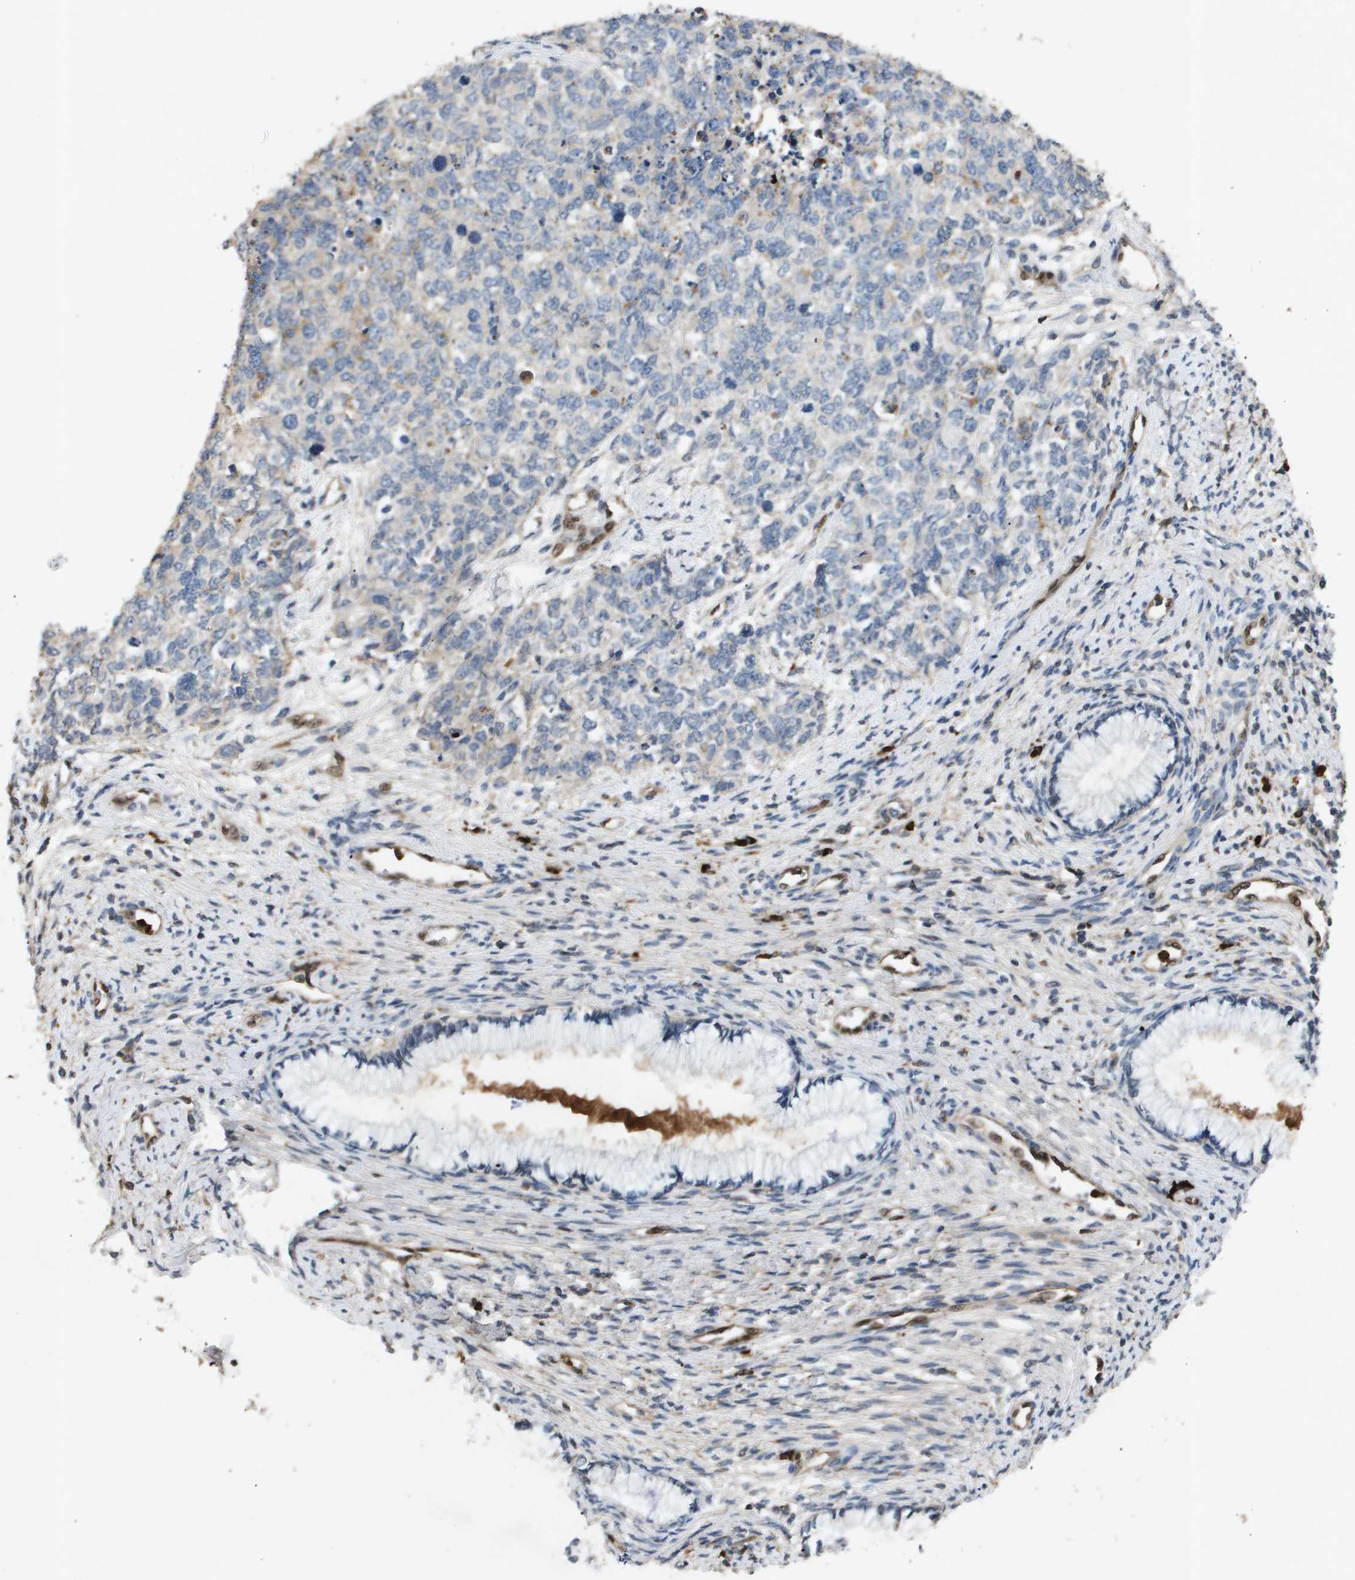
{"staining": {"intensity": "negative", "quantity": "none", "location": "none"}, "tissue": "cervical cancer", "cell_type": "Tumor cells", "image_type": "cancer", "snomed": [{"axis": "morphology", "description": "Squamous cell carcinoma, NOS"}, {"axis": "topography", "description": "Cervix"}], "caption": "The IHC photomicrograph has no significant positivity in tumor cells of squamous cell carcinoma (cervical) tissue. (DAB immunohistochemistry (IHC), high magnification).", "gene": "ERG", "patient": {"sex": "female", "age": 63}}